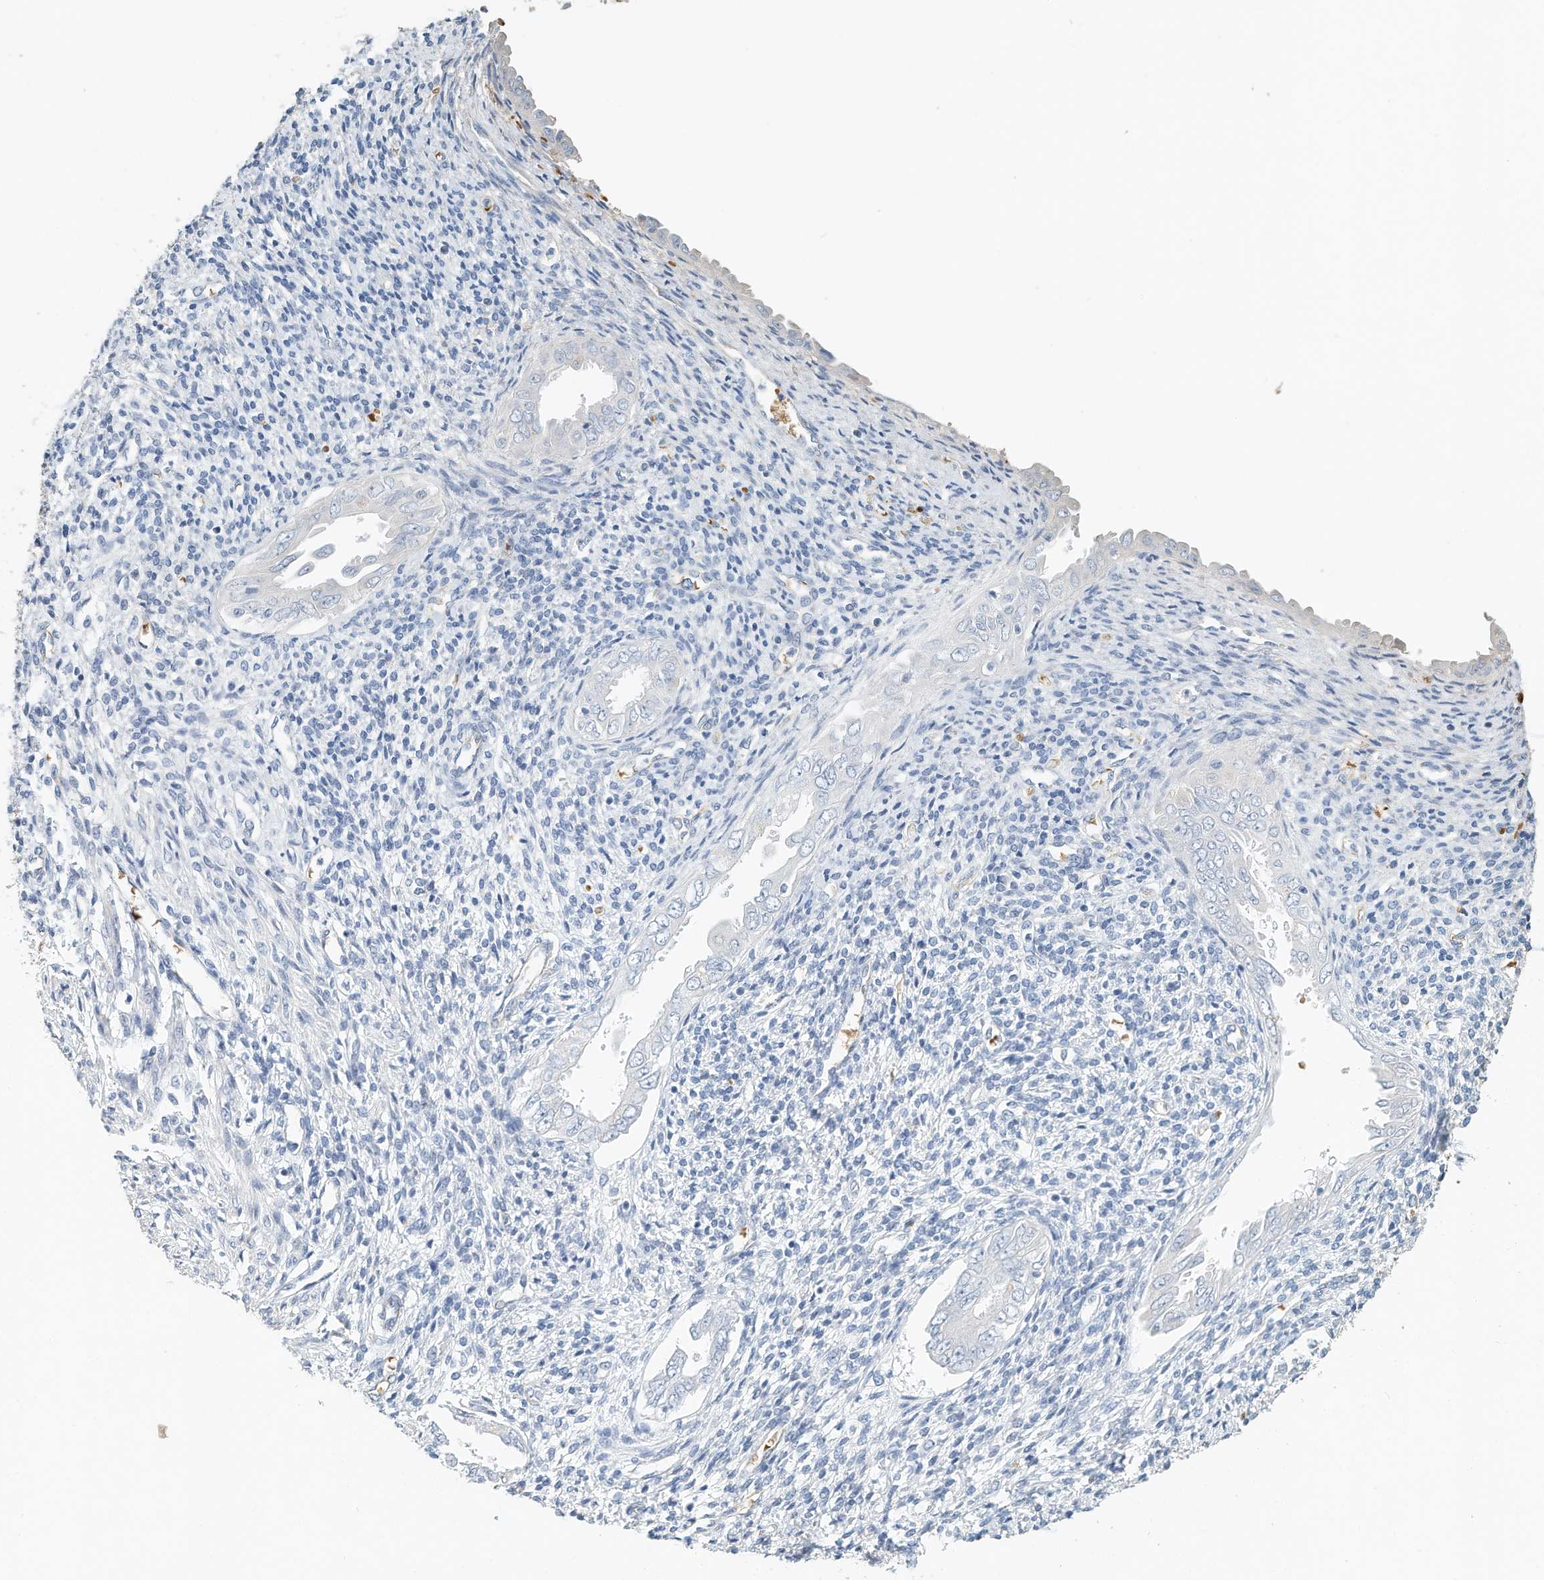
{"staining": {"intensity": "negative", "quantity": "none", "location": "none"}, "tissue": "endometrium", "cell_type": "Cells in endometrial stroma", "image_type": "normal", "snomed": [{"axis": "morphology", "description": "Normal tissue, NOS"}, {"axis": "topography", "description": "Endometrium"}], "caption": "IHC photomicrograph of benign endometrium: endometrium stained with DAB displays no significant protein staining in cells in endometrial stroma.", "gene": "RCAN3", "patient": {"sex": "female", "age": 66}}